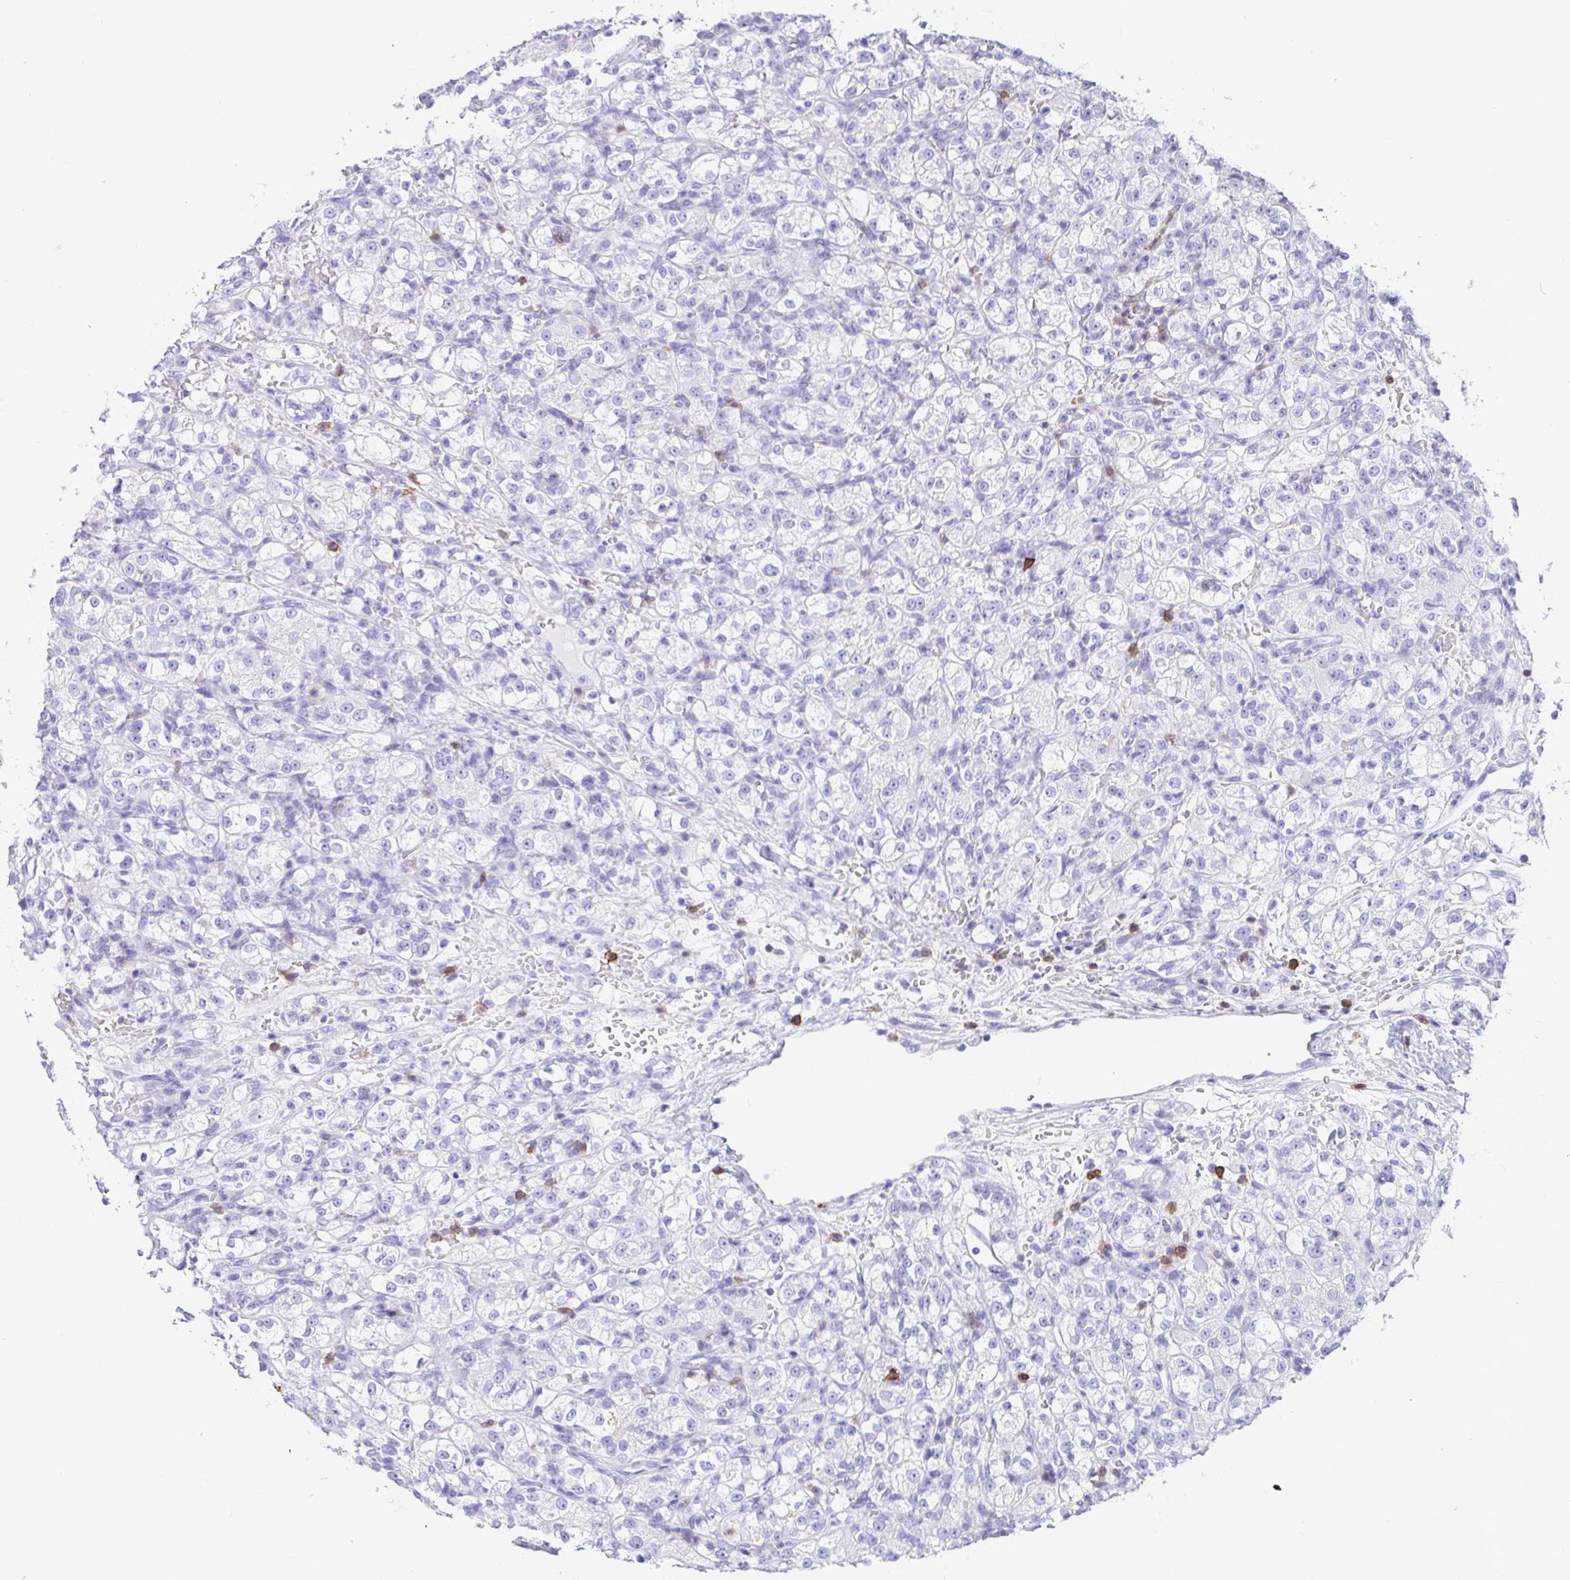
{"staining": {"intensity": "negative", "quantity": "none", "location": "none"}, "tissue": "renal cancer", "cell_type": "Tumor cells", "image_type": "cancer", "snomed": [{"axis": "morphology", "description": "Normal tissue, NOS"}, {"axis": "morphology", "description": "Adenocarcinoma, NOS"}, {"axis": "topography", "description": "Kidney"}], "caption": "Micrograph shows no significant protein expression in tumor cells of renal adenocarcinoma.", "gene": "CD5", "patient": {"sex": "male", "age": 61}}